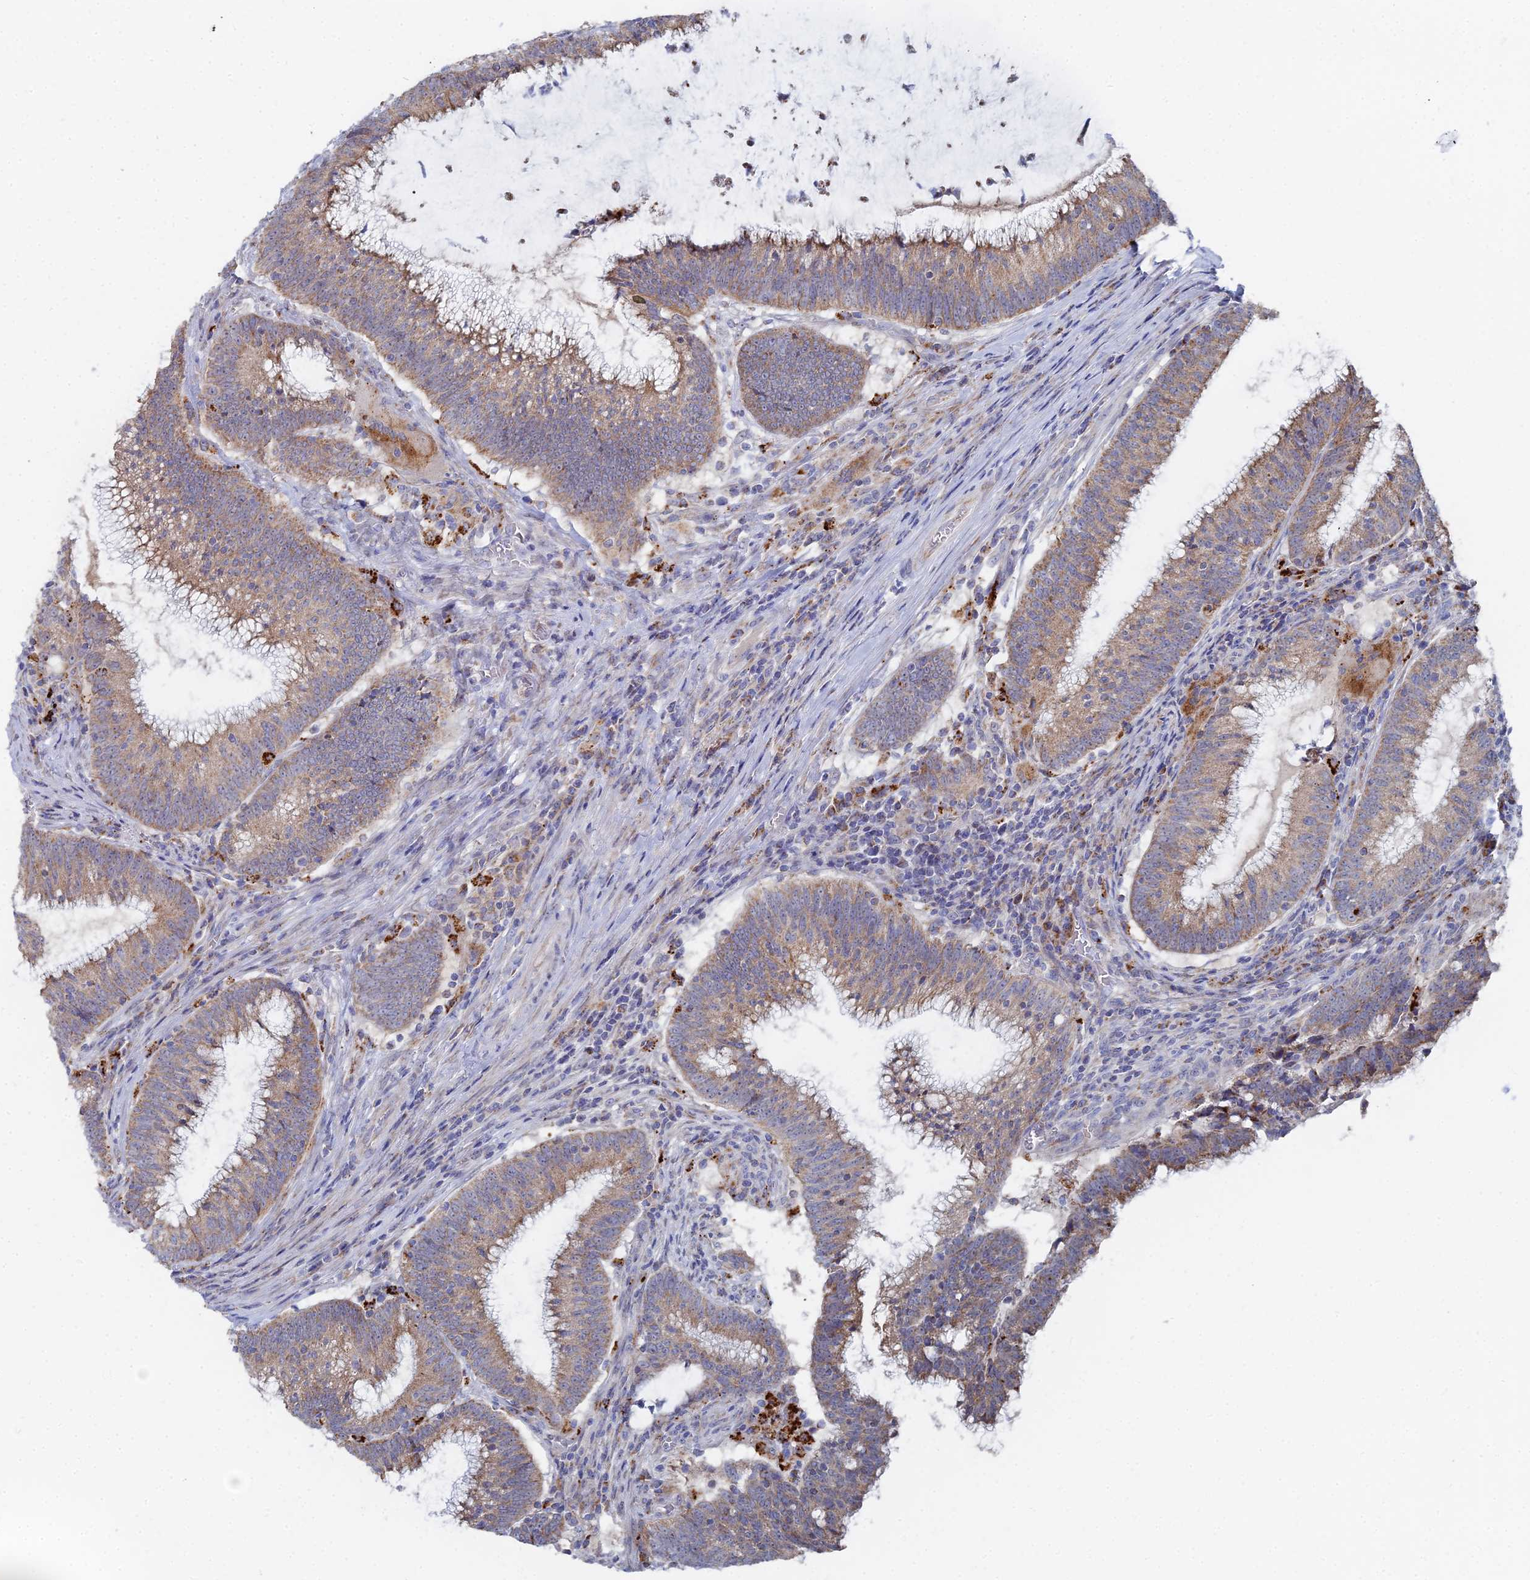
{"staining": {"intensity": "moderate", "quantity": ">75%", "location": "cytoplasmic/membranous"}, "tissue": "colorectal cancer", "cell_type": "Tumor cells", "image_type": "cancer", "snomed": [{"axis": "morphology", "description": "Adenocarcinoma, NOS"}, {"axis": "topography", "description": "Rectum"}], "caption": "DAB immunohistochemical staining of colorectal adenocarcinoma demonstrates moderate cytoplasmic/membranous protein positivity in approximately >75% of tumor cells.", "gene": "MPC1", "patient": {"sex": "female", "age": 77}}